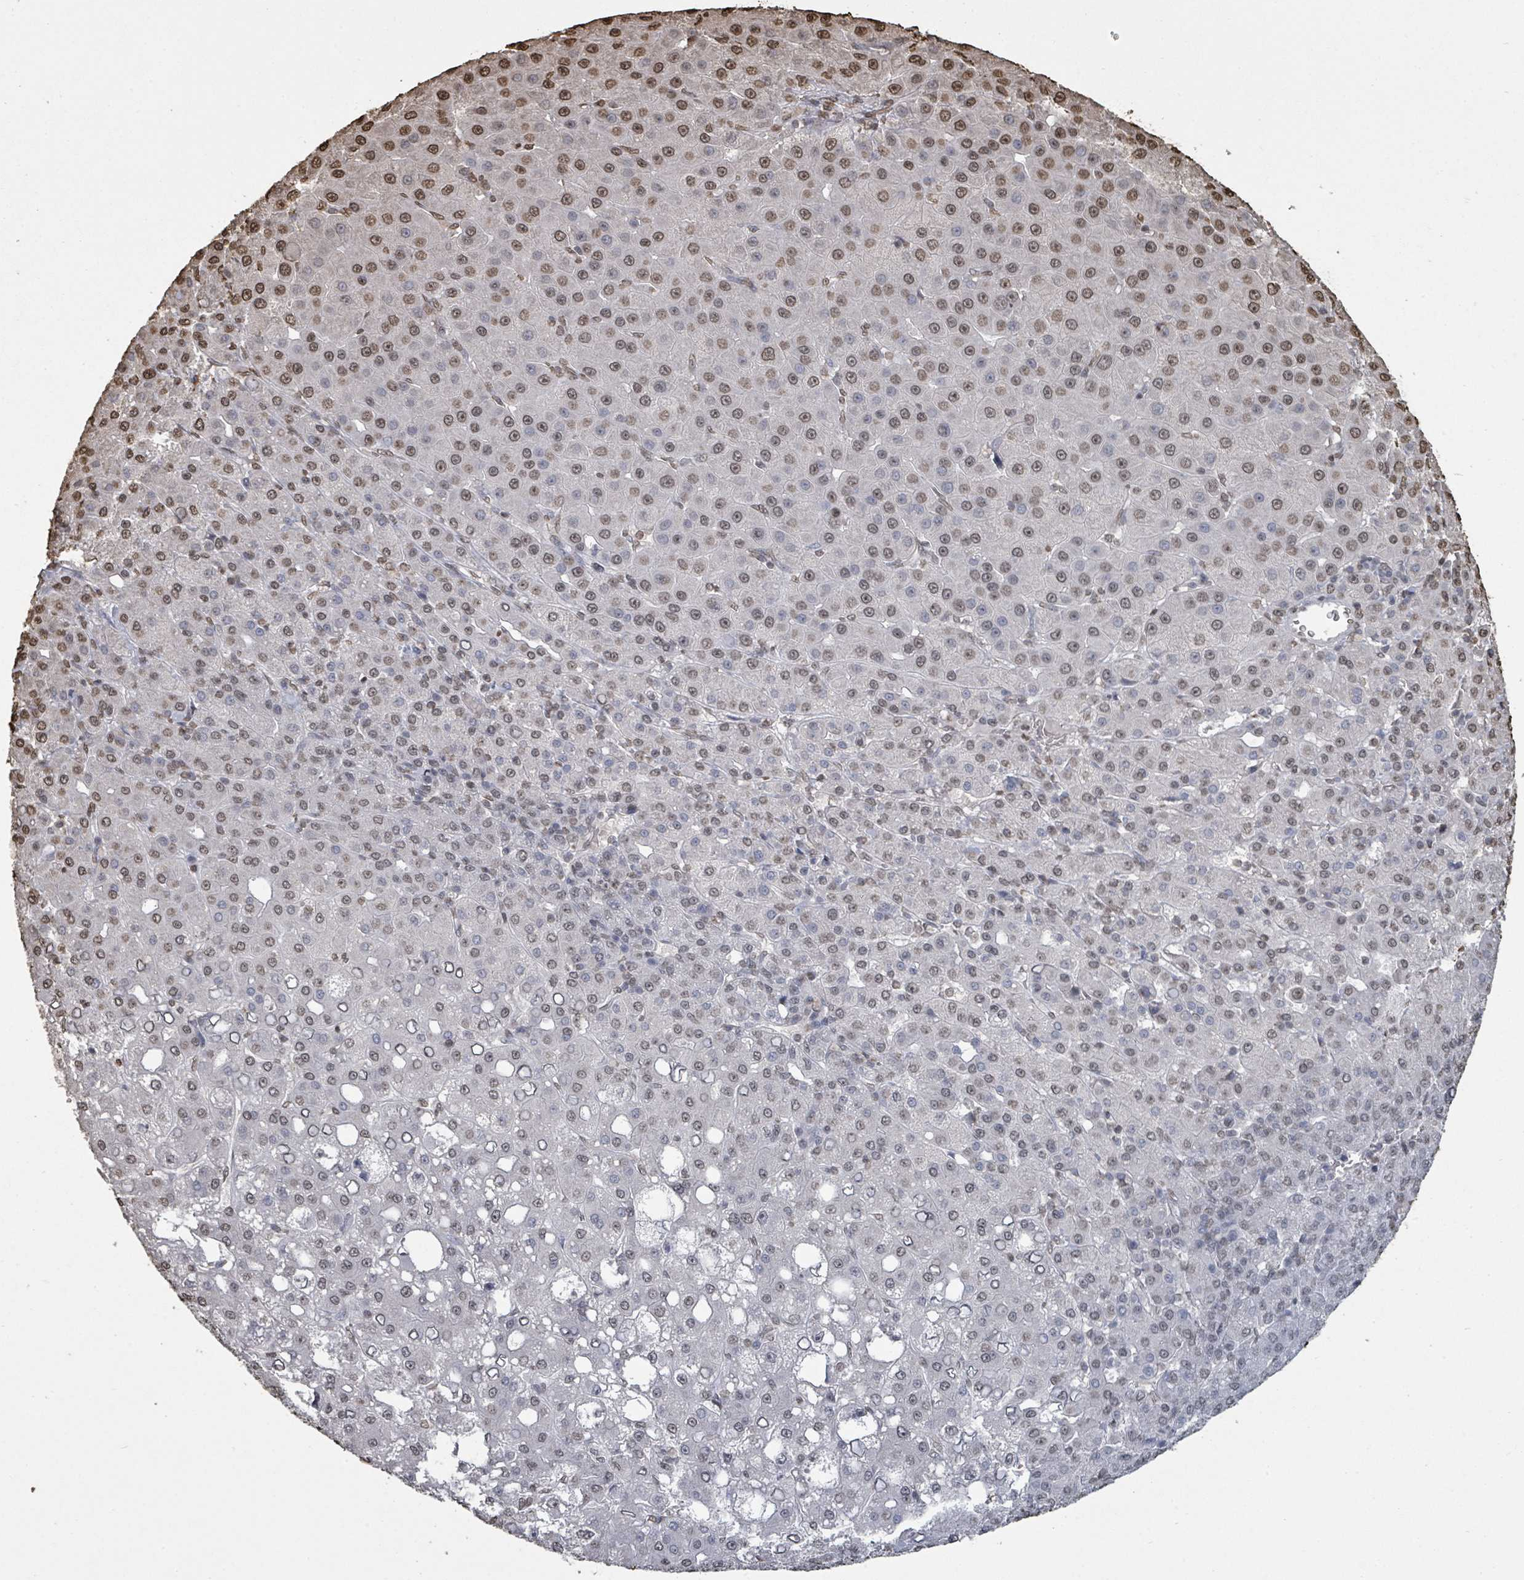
{"staining": {"intensity": "moderate", "quantity": "<25%", "location": "nuclear"}, "tissue": "liver cancer", "cell_type": "Tumor cells", "image_type": "cancer", "snomed": [{"axis": "morphology", "description": "Carcinoma, Hepatocellular, NOS"}, {"axis": "topography", "description": "Liver"}], "caption": "Protein staining of liver cancer (hepatocellular carcinoma) tissue displays moderate nuclear positivity in approximately <25% of tumor cells.", "gene": "MRPS12", "patient": {"sex": "male", "age": 65}}